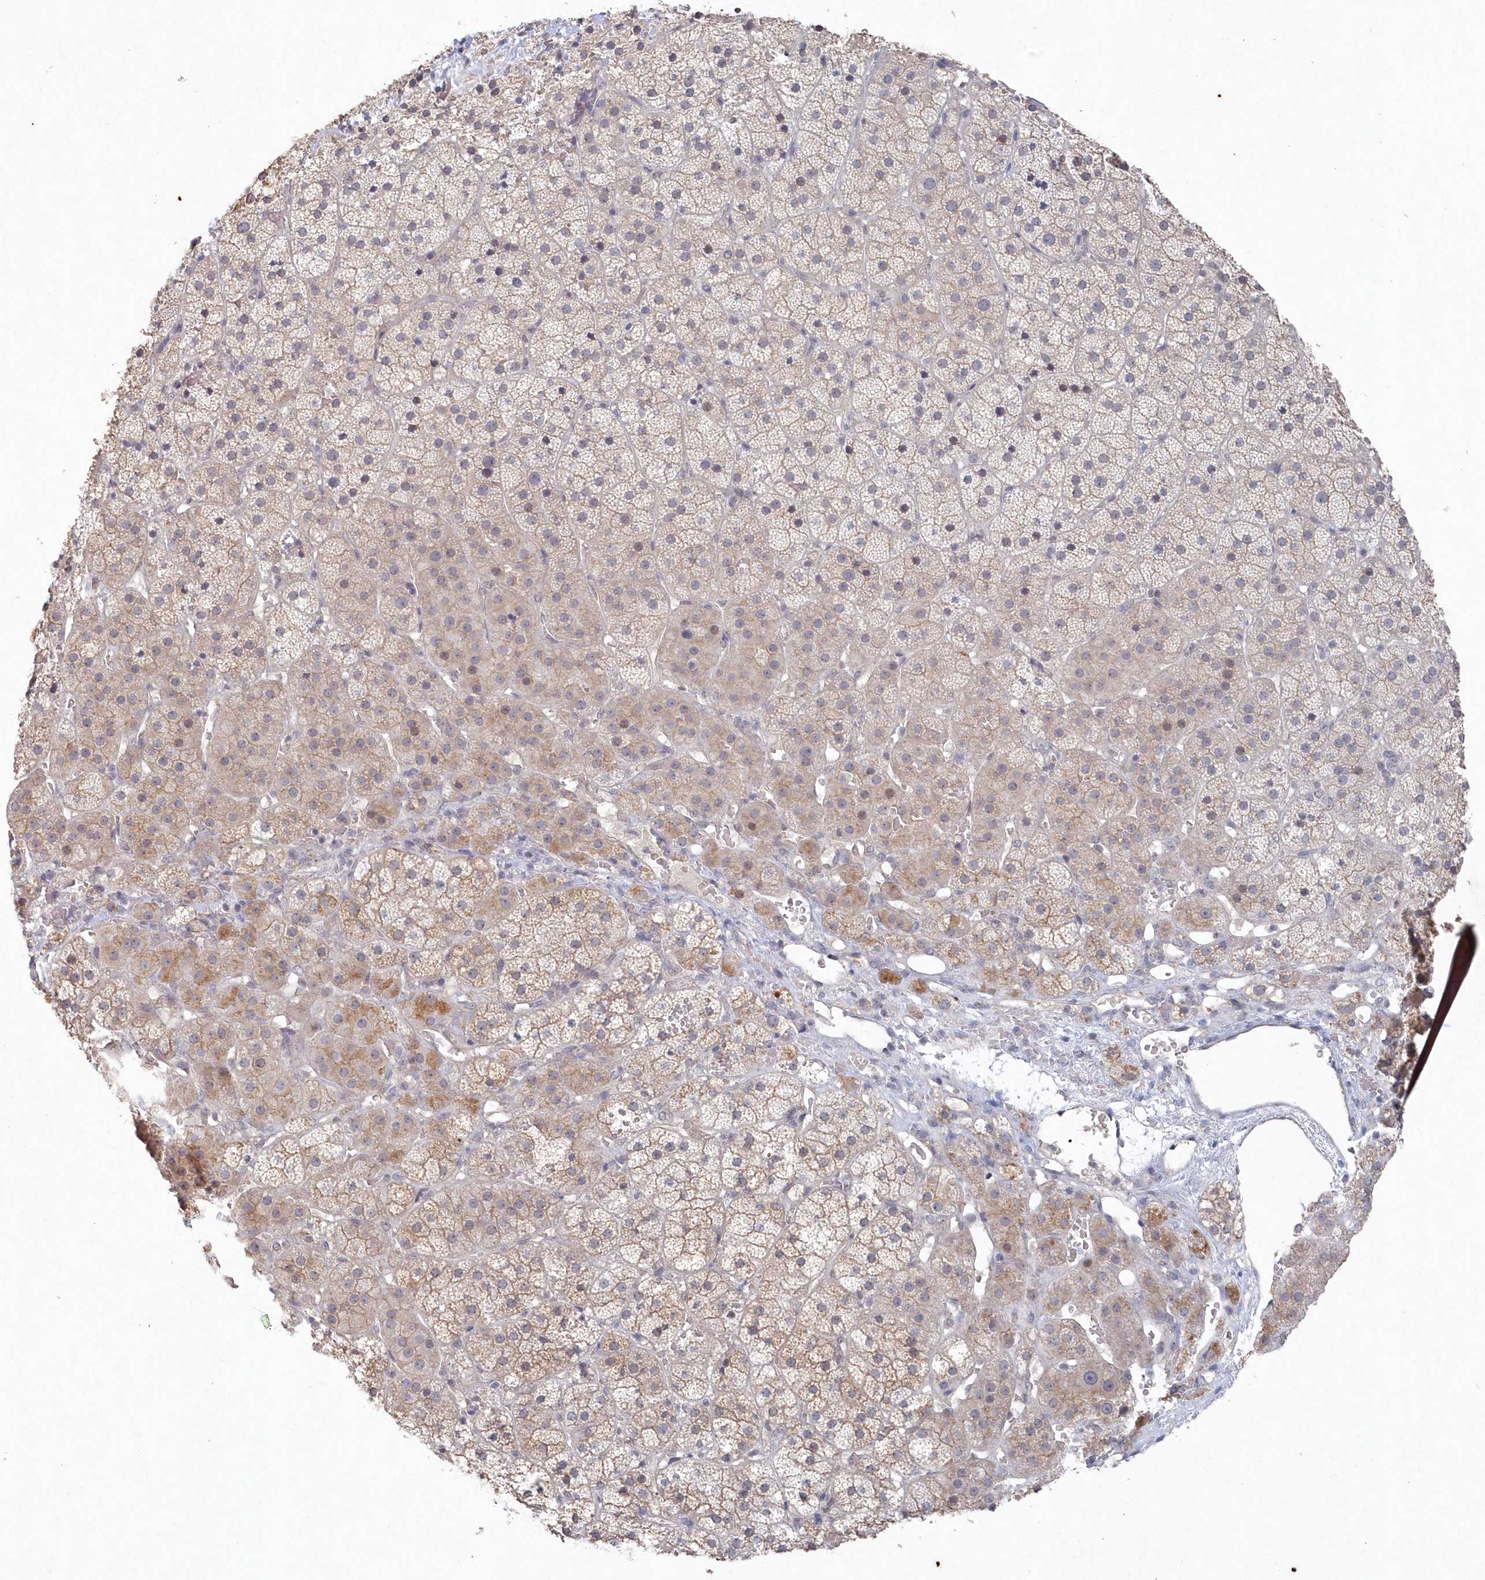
{"staining": {"intensity": "moderate", "quantity": "25%-75%", "location": "cytoplasmic/membranous"}, "tissue": "adrenal gland", "cell_type": "Glandular cells", "image_type": "normal", "snomed": [{"axis": "morphology", "description": "Normal tissue, NOS"}, {"axis": "topography", "description": "Adrenal gland"}], "caption": "Immunohistochemistry (IHC) photomicrograph of benign adrenal gland: human adrenal gland stained using immunohistochemistry demonstrates medium levels of moderate protein expression localized specifically in the cytoplasmic/membranous of glandular cells, appearing as a cytoplasmic/membranous brown color.", "gene": "VSIG2", "patient": {"sex": "female", "age": 44}}